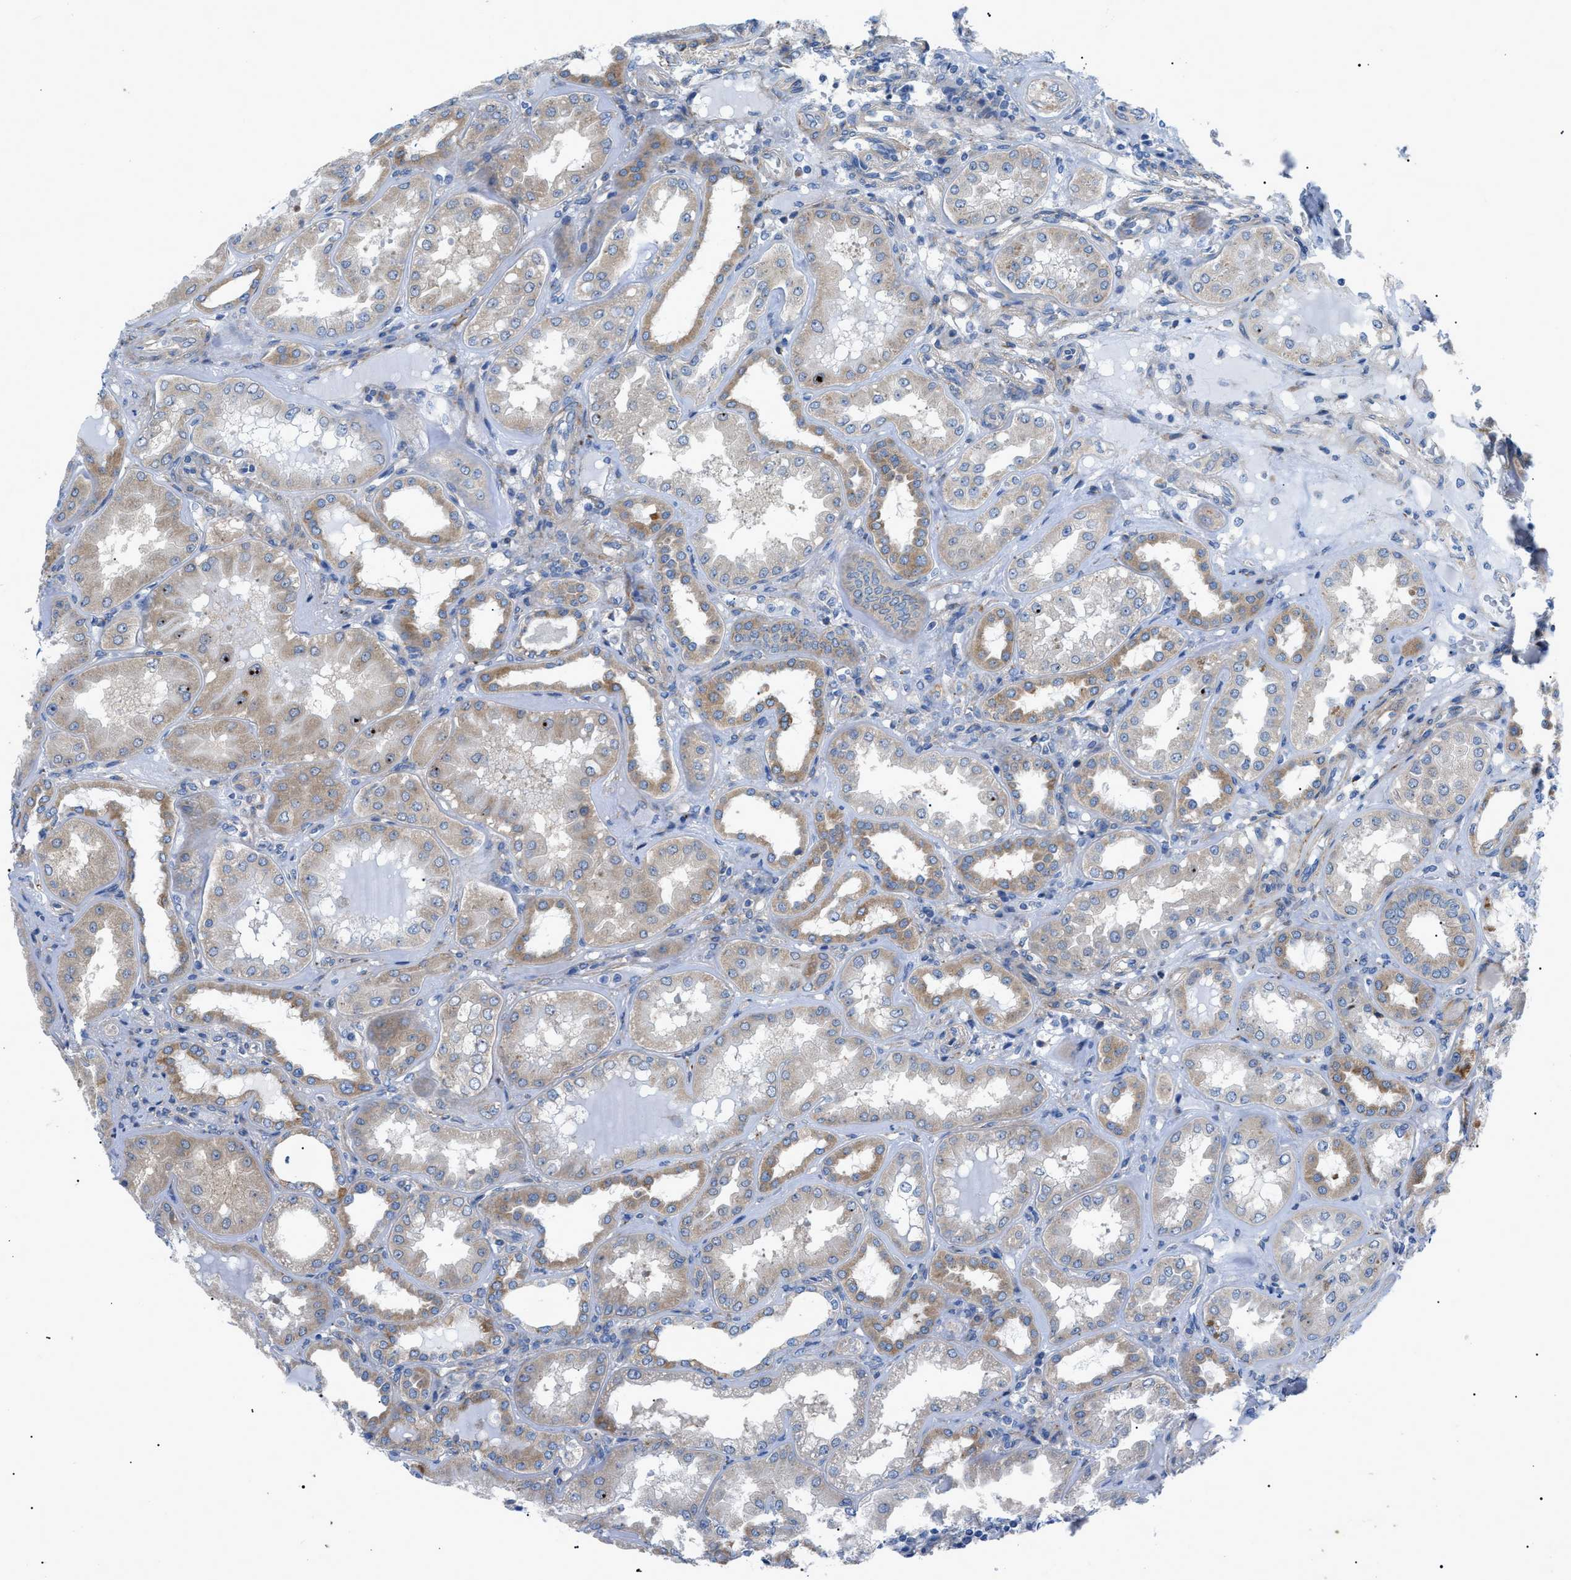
{"staining": {"intensity": "moderate", "quantity": "25%-75%", "location": "cytoplasmic/membranous"}, "tissue": "kidney", "cell_type": "Cells in glomeruli", "image_type": "normal", "snomed": [{"axis": "morphology", "description": "Normal tissue, NOS"}, {"axis": "topography", "description": "Kidney"}], "caption": "Protein expression analysis of benign human kidney reveals moderate cytoplasmic/membranous staining in approximately 25%-75% of cells in glomeruli. Using DAB (brown) and hematoxylin (blue) stains, captured at high magnification using brightfield microscopy.", "gene": "HSPB8", "patient": {"sex": "female", "age": 56}}